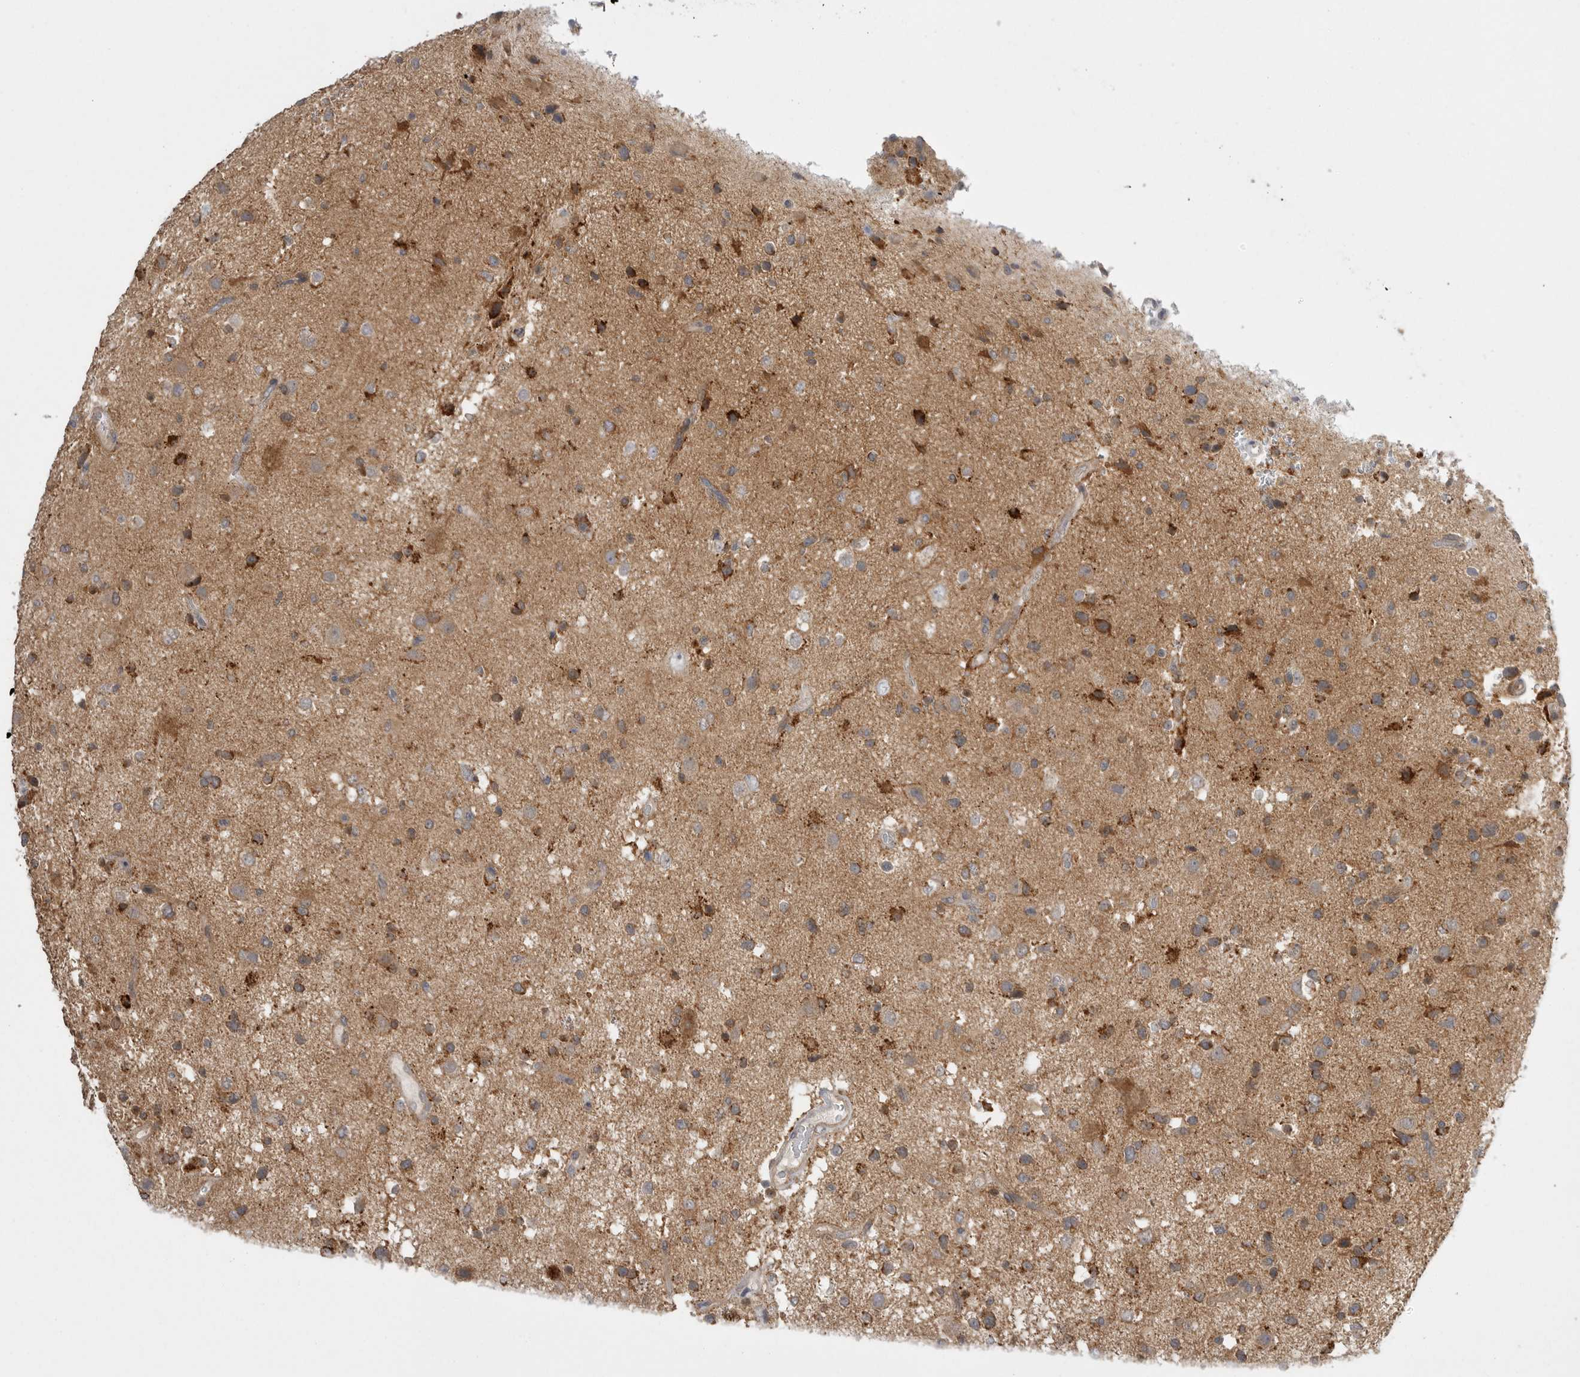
{"staining": {"intensity": "moderate", "quantity": ">75%", "location": "cytoplasmic/membranous"}, "tissue": "glioma", "cell_type": "Tumor cells", "image_type": "cancer", "snomed": [{"axis": "morphology", "description": "Glioma, malignant, High grade"}, {"axis": "topography", "description": "Brain"}], "caption": "This micrograph shows malignant glioma (high-grade) stained with immunohistochemistry (IHC) to label a protein in brown. The cytoplasmic/membranous of tumor cells show moderate positivity for the protein. Nuclei are counter-stained blue.", "gene": "KYAT3", "patient": {"sex": "male", "age": 33}}